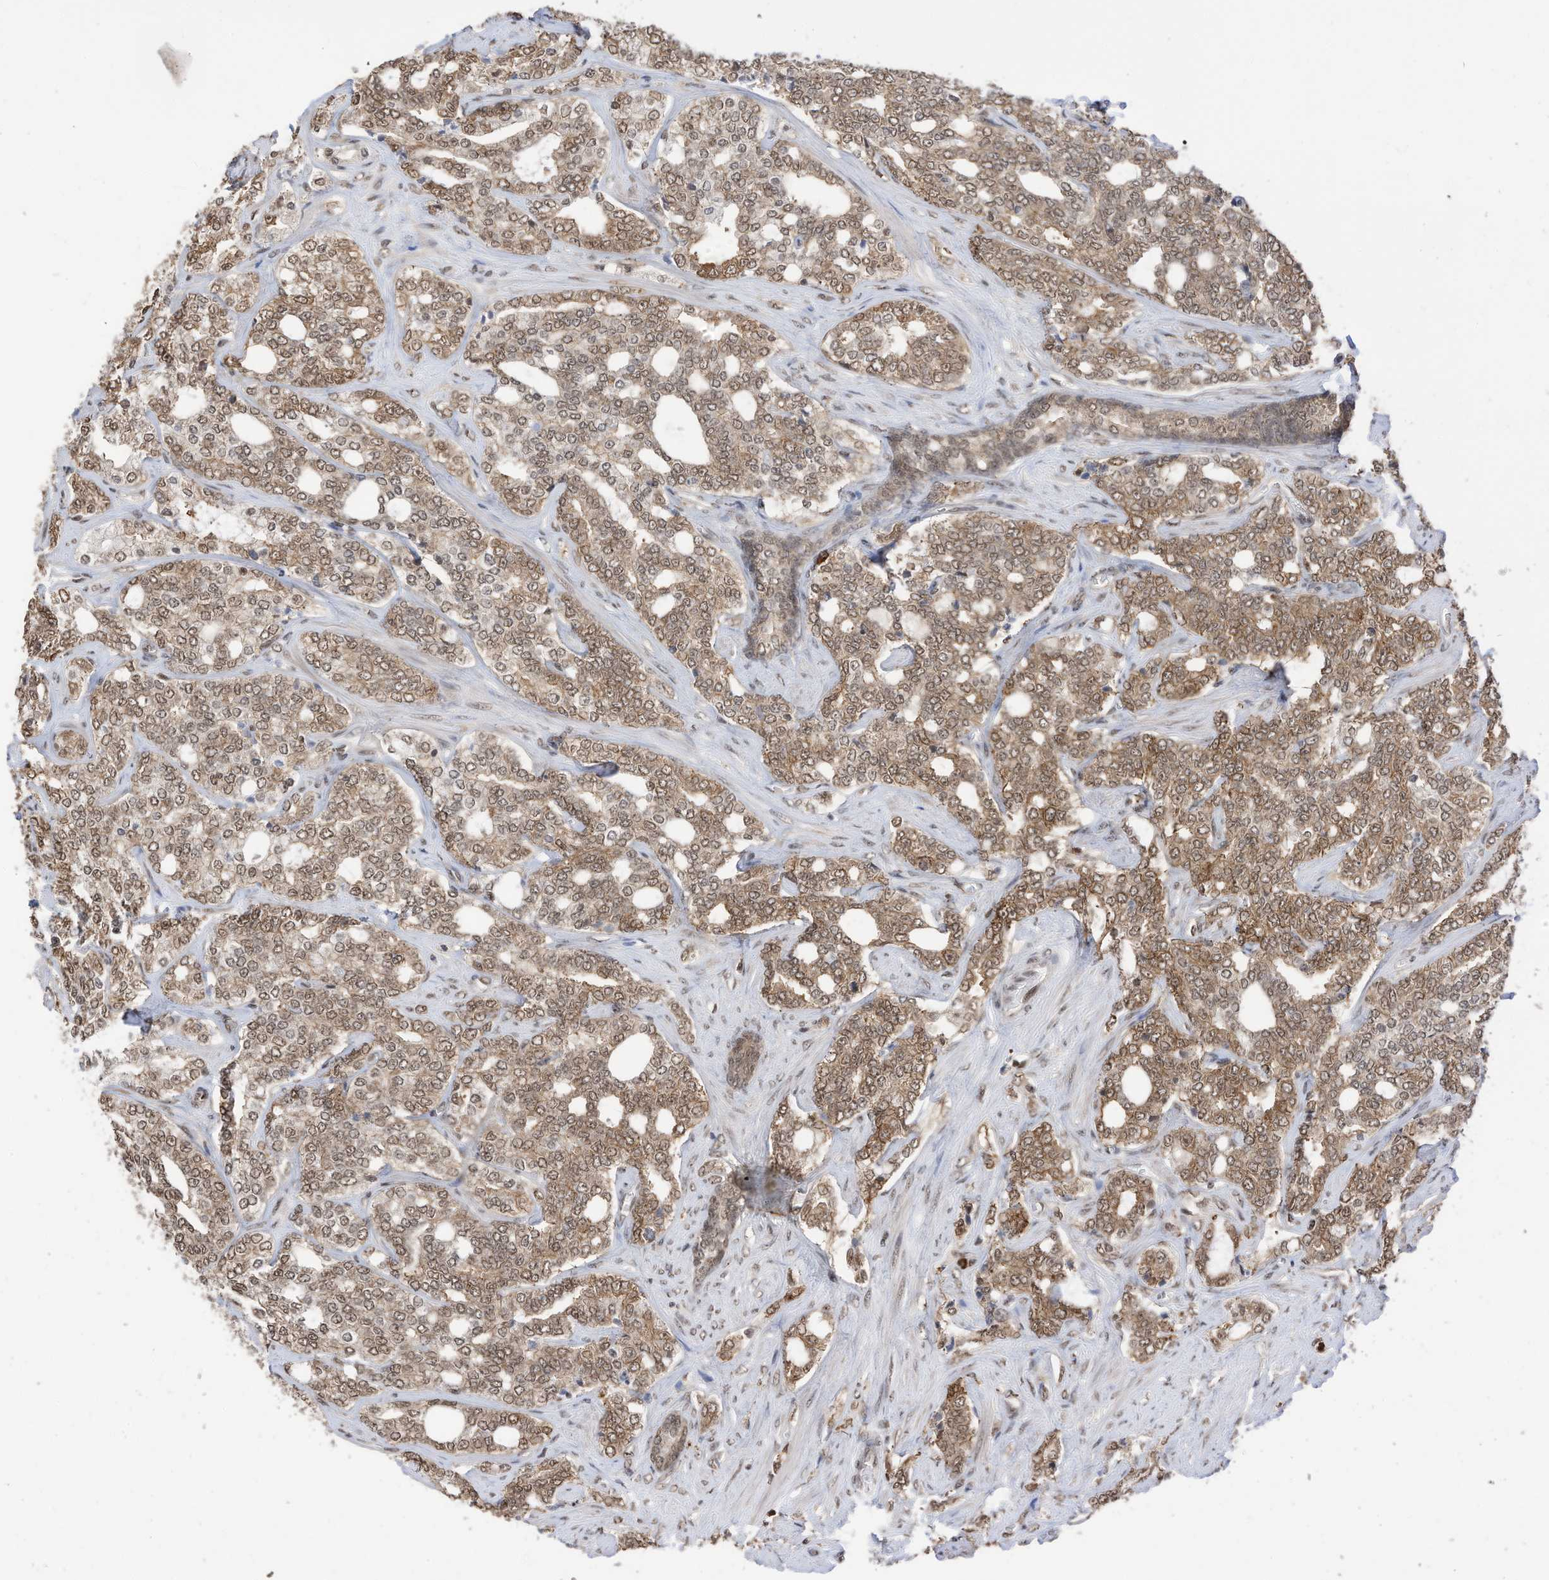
{"staining": {"intensity": "moderate", "quantity": ">75%", "location": "cytoplasmic/membranous,nuclear"}, "tissue": "prostate cancer", "cell_type": "Tumor cells", "image_type": "cancer", "snomed": [{"axis": "morphology", "description": "Adenocarcinoma, High grade"}, {"axis": "topography", "description": "Prostate"}], "caption": "Human prostate high-grade adenocarcinoma stained with a protein marker shows moderate staining in tumor cells.", "gene": "ZNF195", "patient": {"sex": "male", "age": 64}}